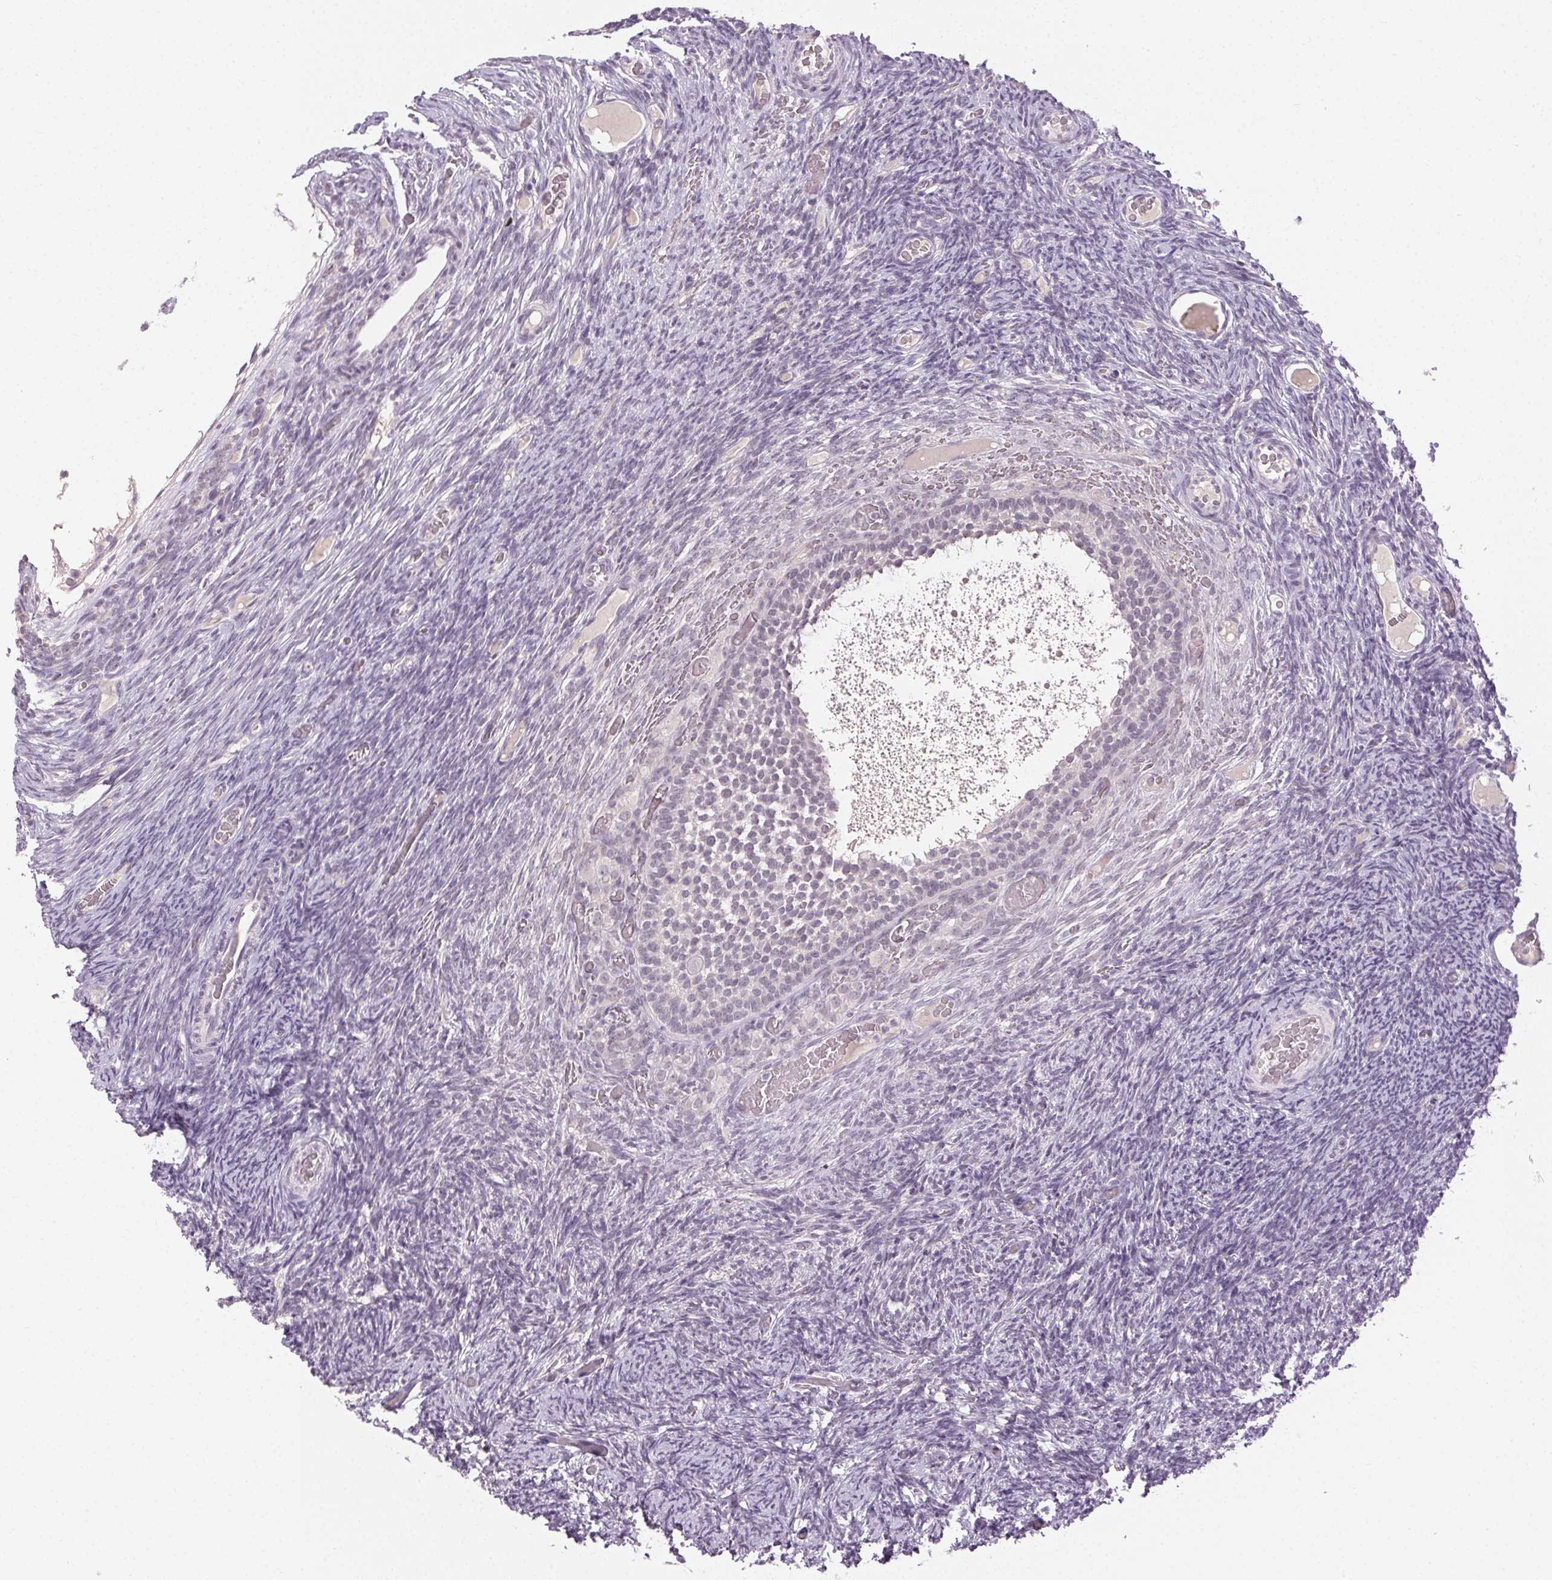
{"staining": {"intensity": "weak", "quantity": "25%-75%", "location": "nuclear"}, "tissue": "ovary", "cell_type": "Follicle cells", "image_type": "normal", "snomed": [{"axis": "morphology", "description": "Normal tissue, NOS"}, {"axis": "topography", "description": "Ovary"}], "caption": "Follicle cells reveal weak nuclear positivity in about 25%-75% of cells in unremarkable ovary.", "gene": "FAM168A", "patient": {"sex": "female", "age": 34}}